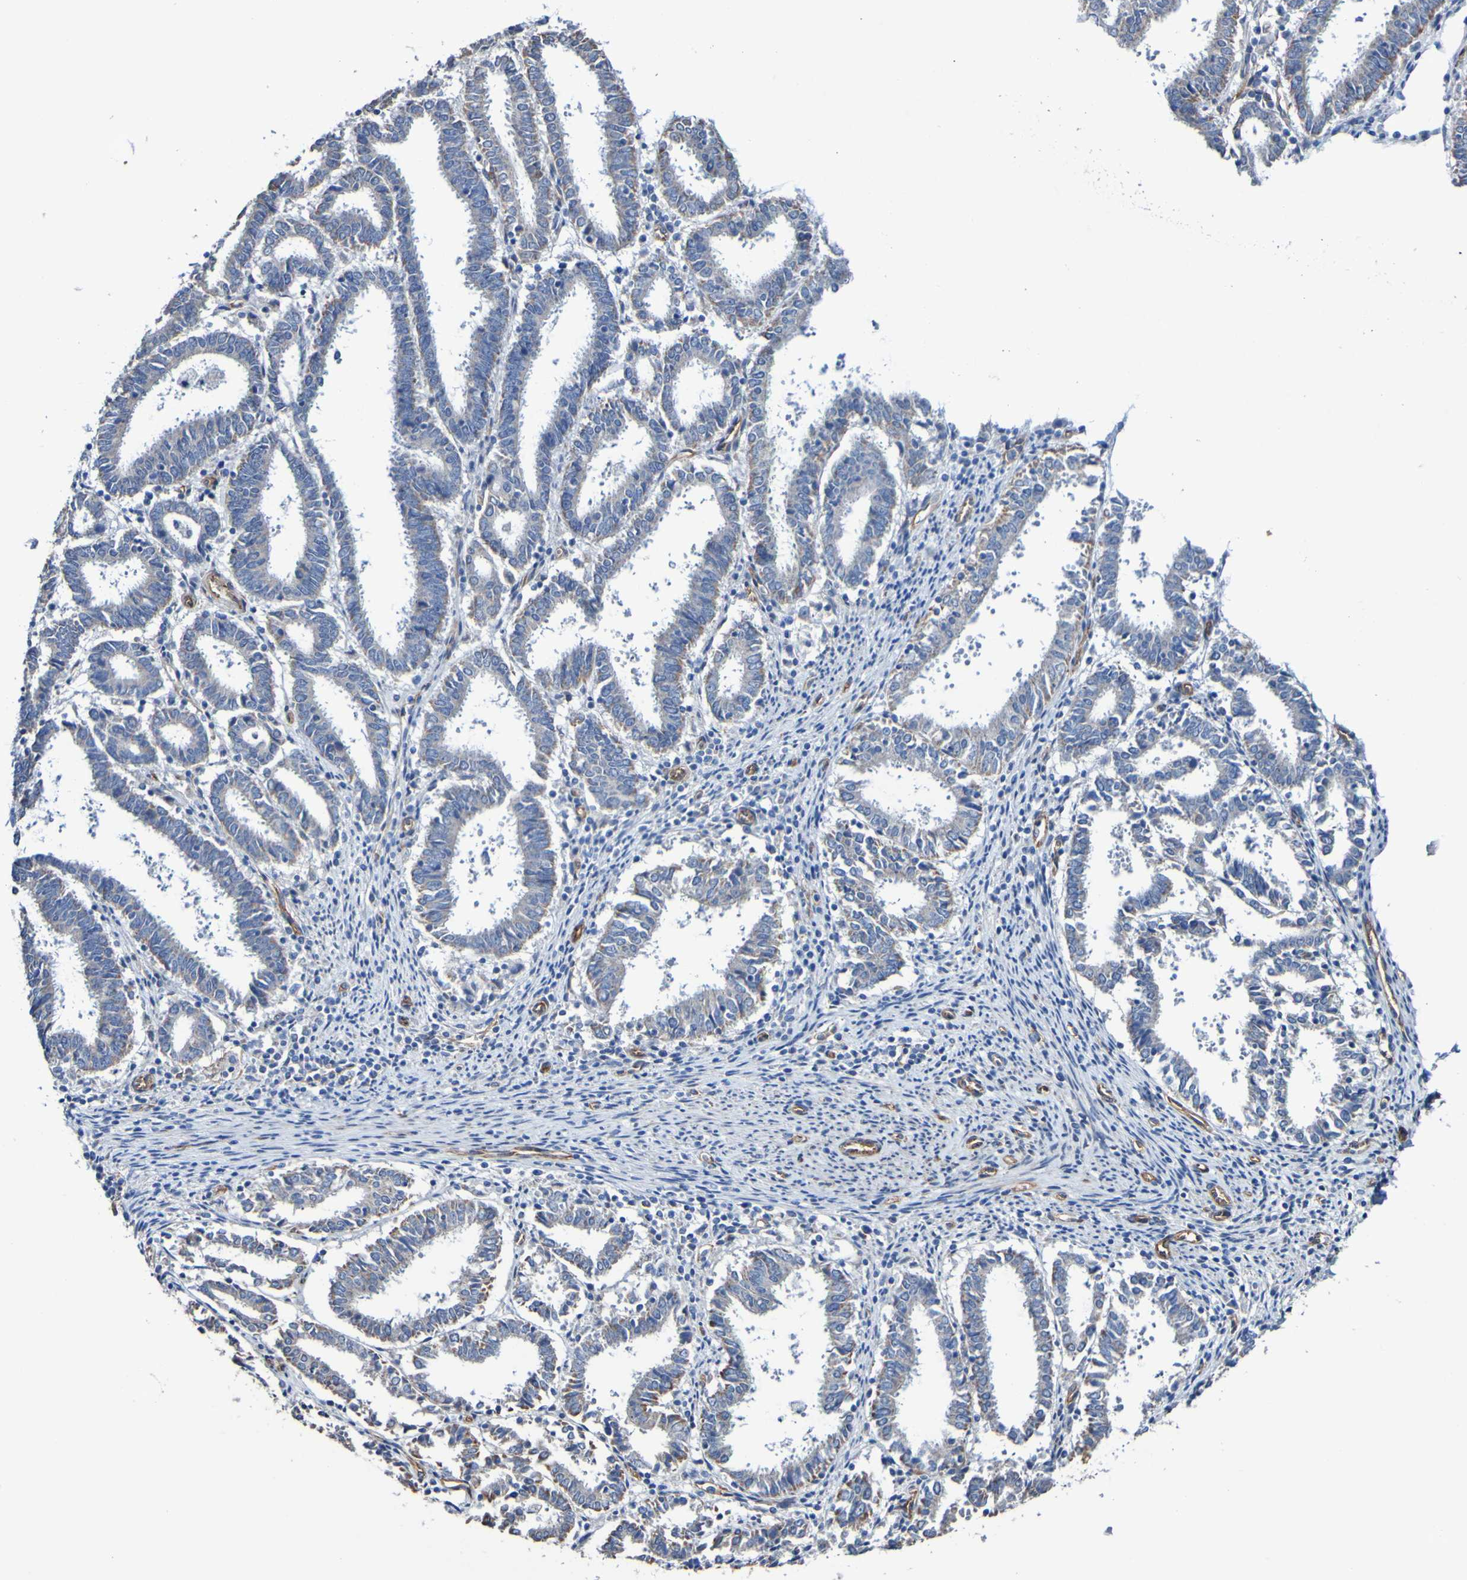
{"staining": {"intensity": "moderate", "quantity": "<25%", "location": "cytoplasmic/membranous"}, "tissue": "endometrial cancer", "cell_type": "Tumor cells", "image_type": "cancer", "snomed": [{"axis": "morphology", "description": "Adenocarcinoma, NOS"}, {"axis": "topography", "description": "Uterus"}], "caption": "IHC (DAB) staining of adenocarcinoma (endometrial) shows moderate cytoplasmic/membranous protein staining in approximately <25% of tumor cells.", "gene": "ELMOD3", "patient": {"sex": "female", "age": 83}}